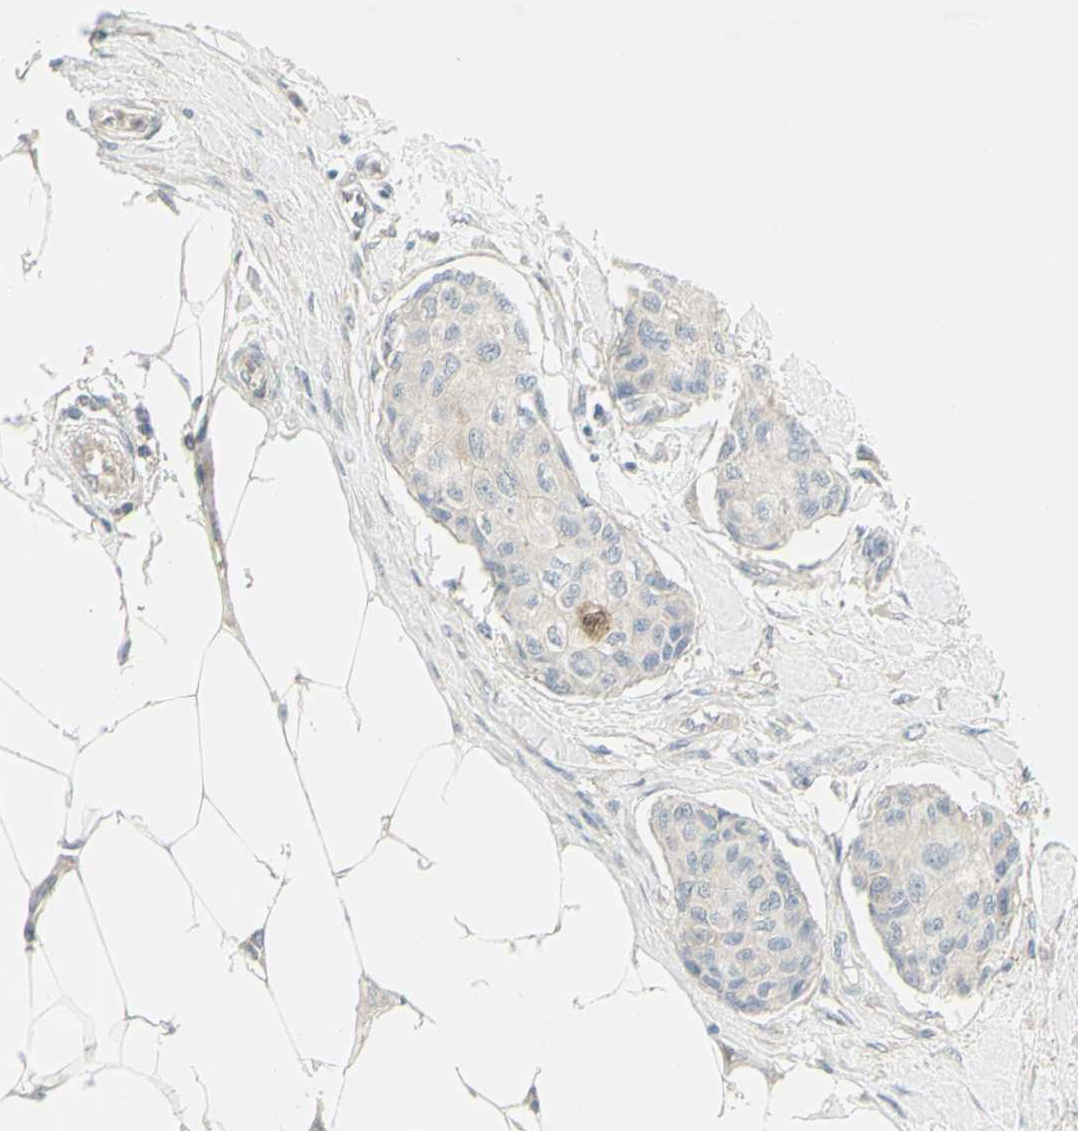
{"staining": {"intensity": "negative", "quantity": "none", "location": "none"}, "tissue": "breast cancer", "cell_type": "Tumor cells", "image_type": "cancer", "snomed": [{"axis": "morphology", "description": "Duct carcinoma"}, {"axis": "topography", "description": "Breast"}], "caption": "IHC histopathology image of breast cancer stained for a protein (brown), which demonstrates no expression in tumor cells. Nuclei are stained in blue.", "gene": "CCNB2", "patient": {"sex": "female", "age": 80}}